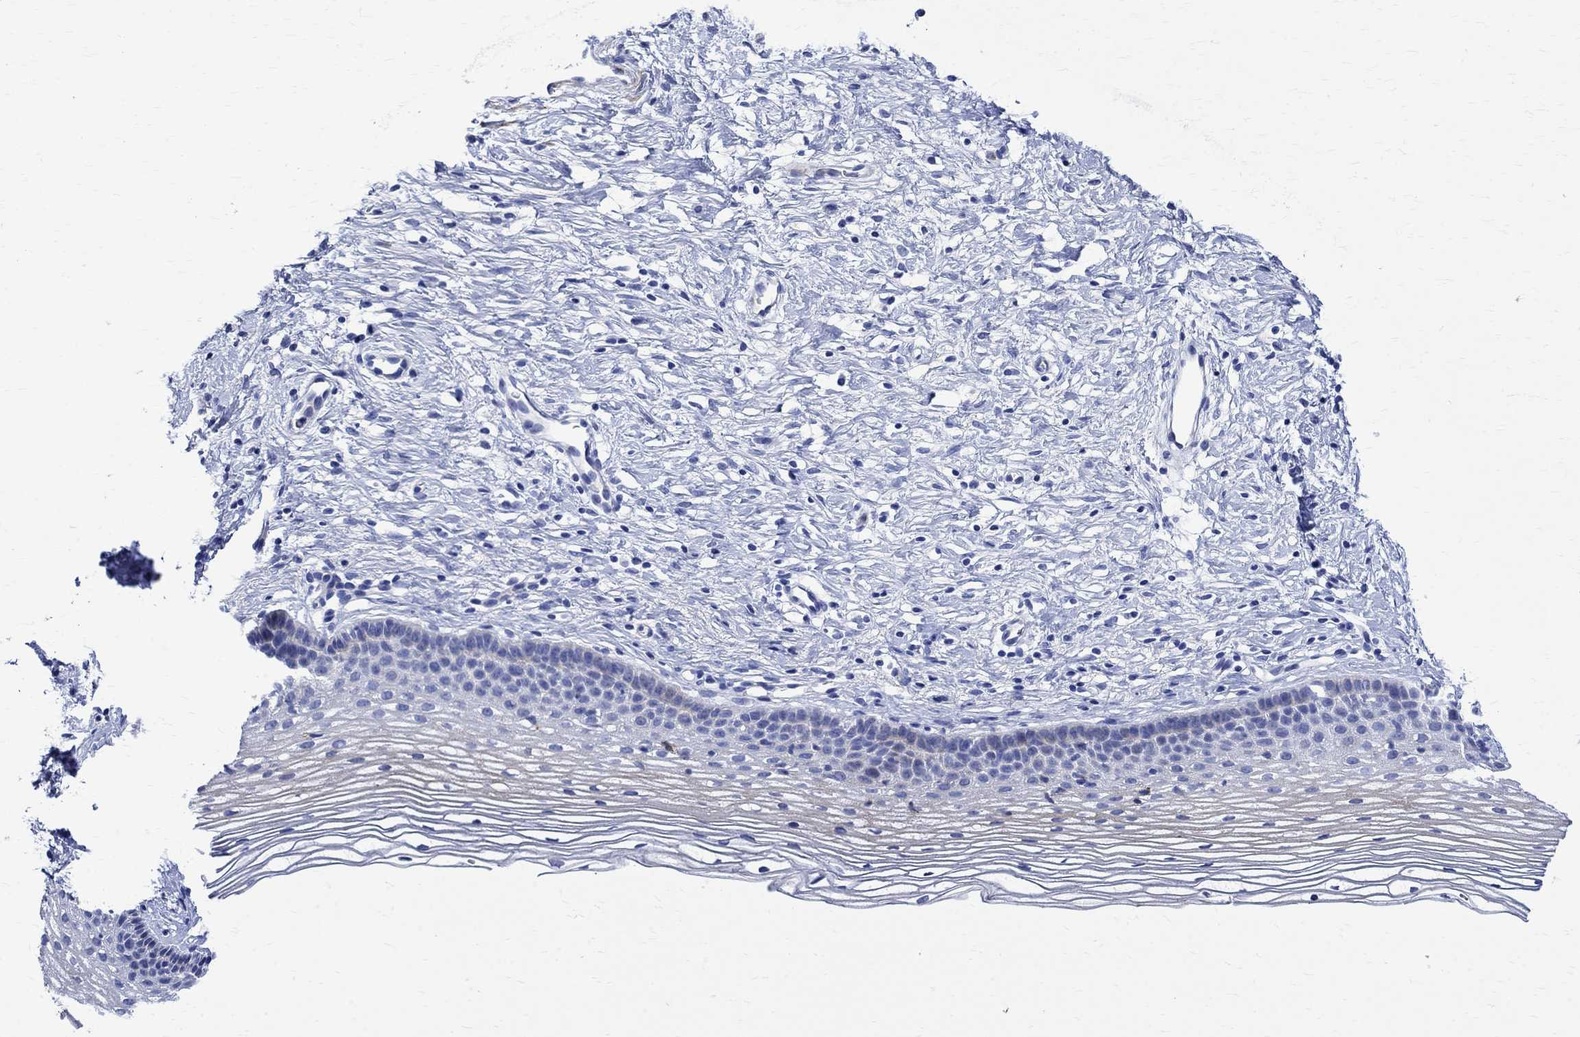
{"staining": {"intensity": "negative", "quantity": "none", "location": "none"}, "tissue": "cervix", "cell_type": "Glandular cells", "image_type": "normal", "snomed": [{"axis": "morphology", "description": "Normal tissue, NOS"}, {"axis": "topography", "description": "Cervix"}], "caption": "The micrograph exhibits no staining of glandular cells in normal cervix. (DAB immunohistochemistry (IHC) visualized using brightfield microscopy, high magnification).", "gene": "PARVB", "patient": {"sex": "female", "age": 39}}